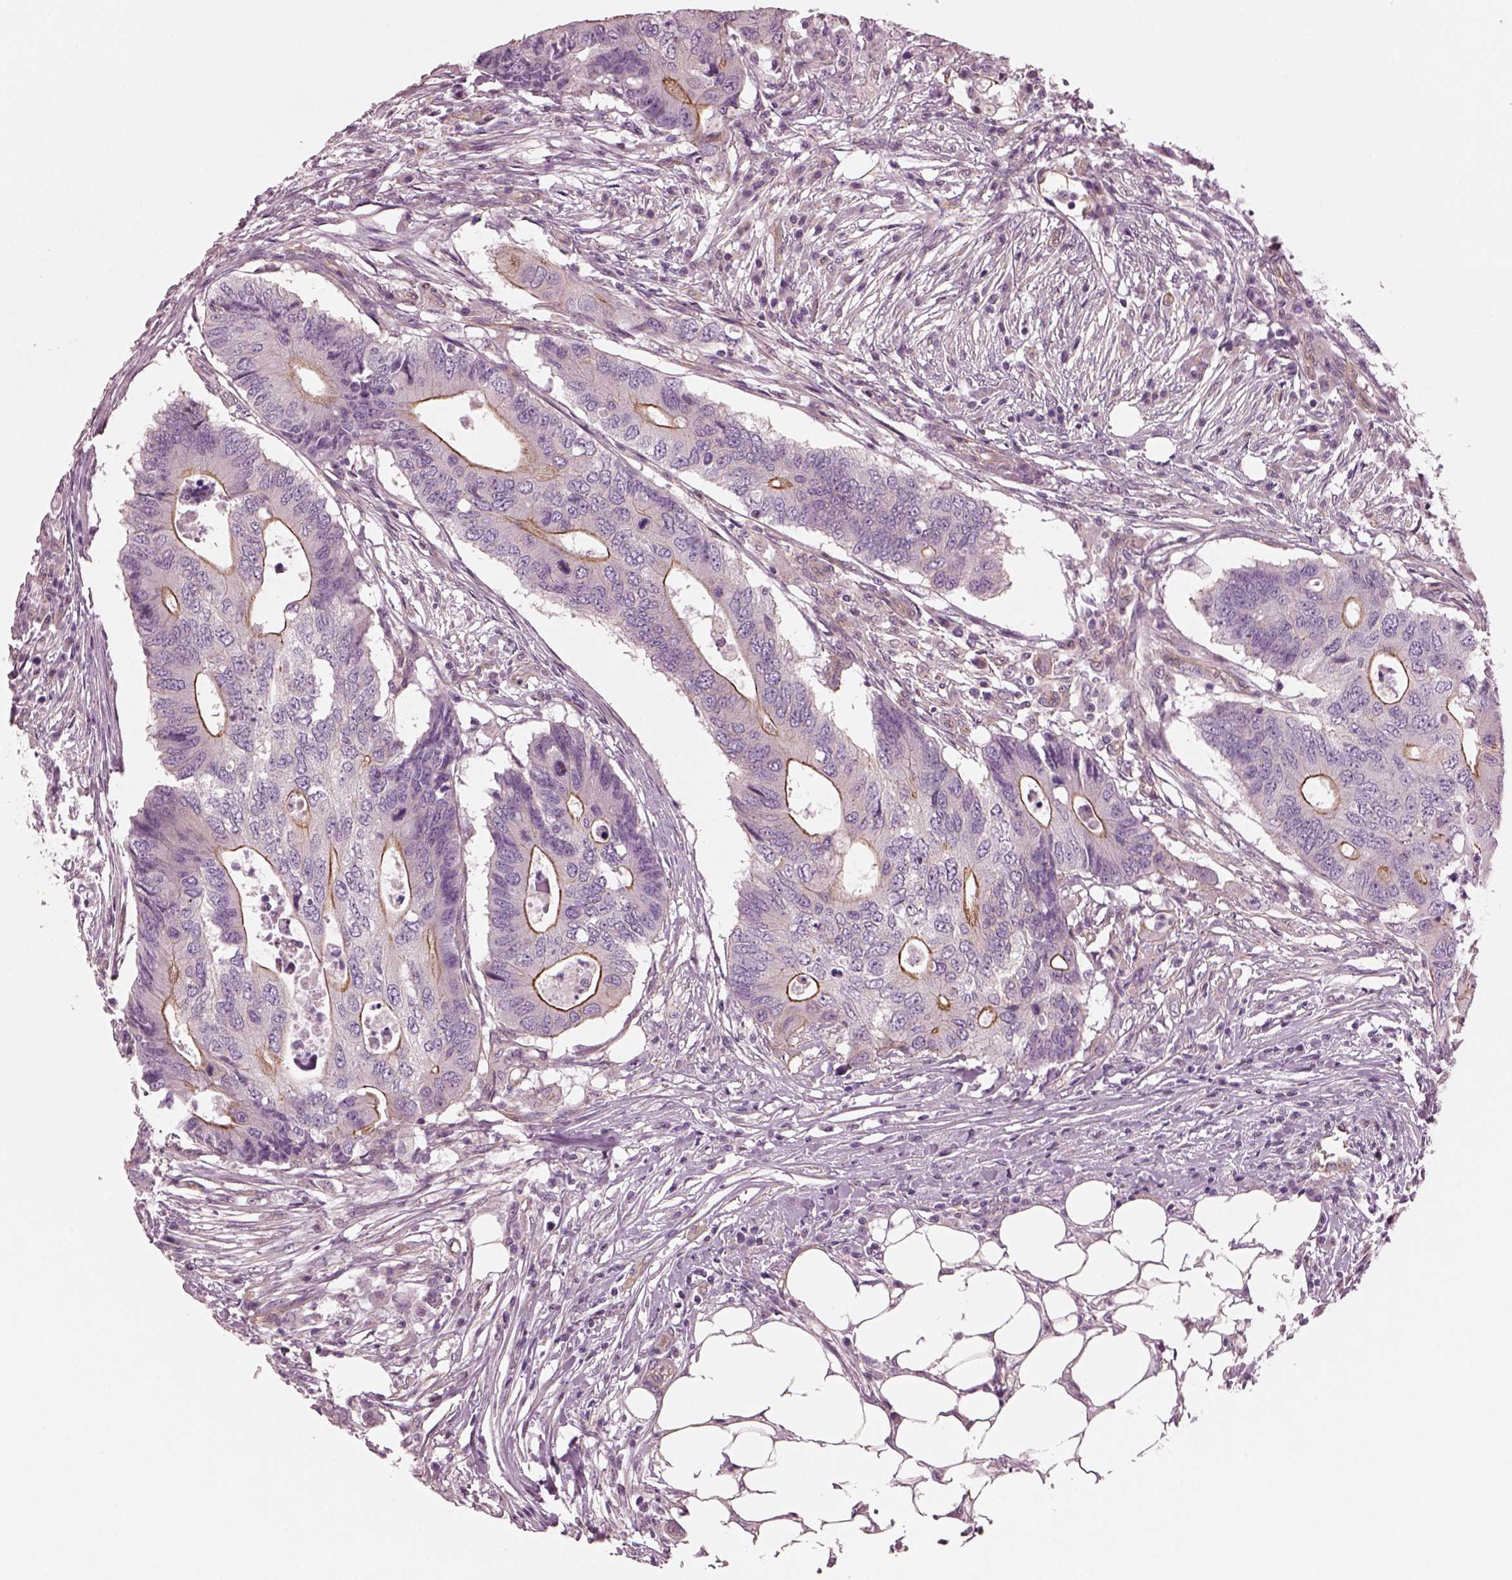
{"staining": {"intensity": "moderate", "quantity": "25%-75%", "location": "cytoplasmic/membranous"}, "tissue": "colorectal cancer", "cell_type": "Tumor cells", "image_type": "cancer", "snomed": [{"axis": "morphology", "description": "Adenocarcinoma, NOS"}, {"axis": "topography", "description": "Colon"}], "caption": "Colorectal cancer stained with DAB immunohistochemistry (IHC) demonstrates medium levels of moderate cytoplasmic/membranous staining in about 25%-75% of tumor cells. (DAB (3,3'-diaminobenzidine) = brown stain, brightfield microscopy at high magnification).", "gene": "ODAD1", "patient": {"sex": "male", "age": 71}}